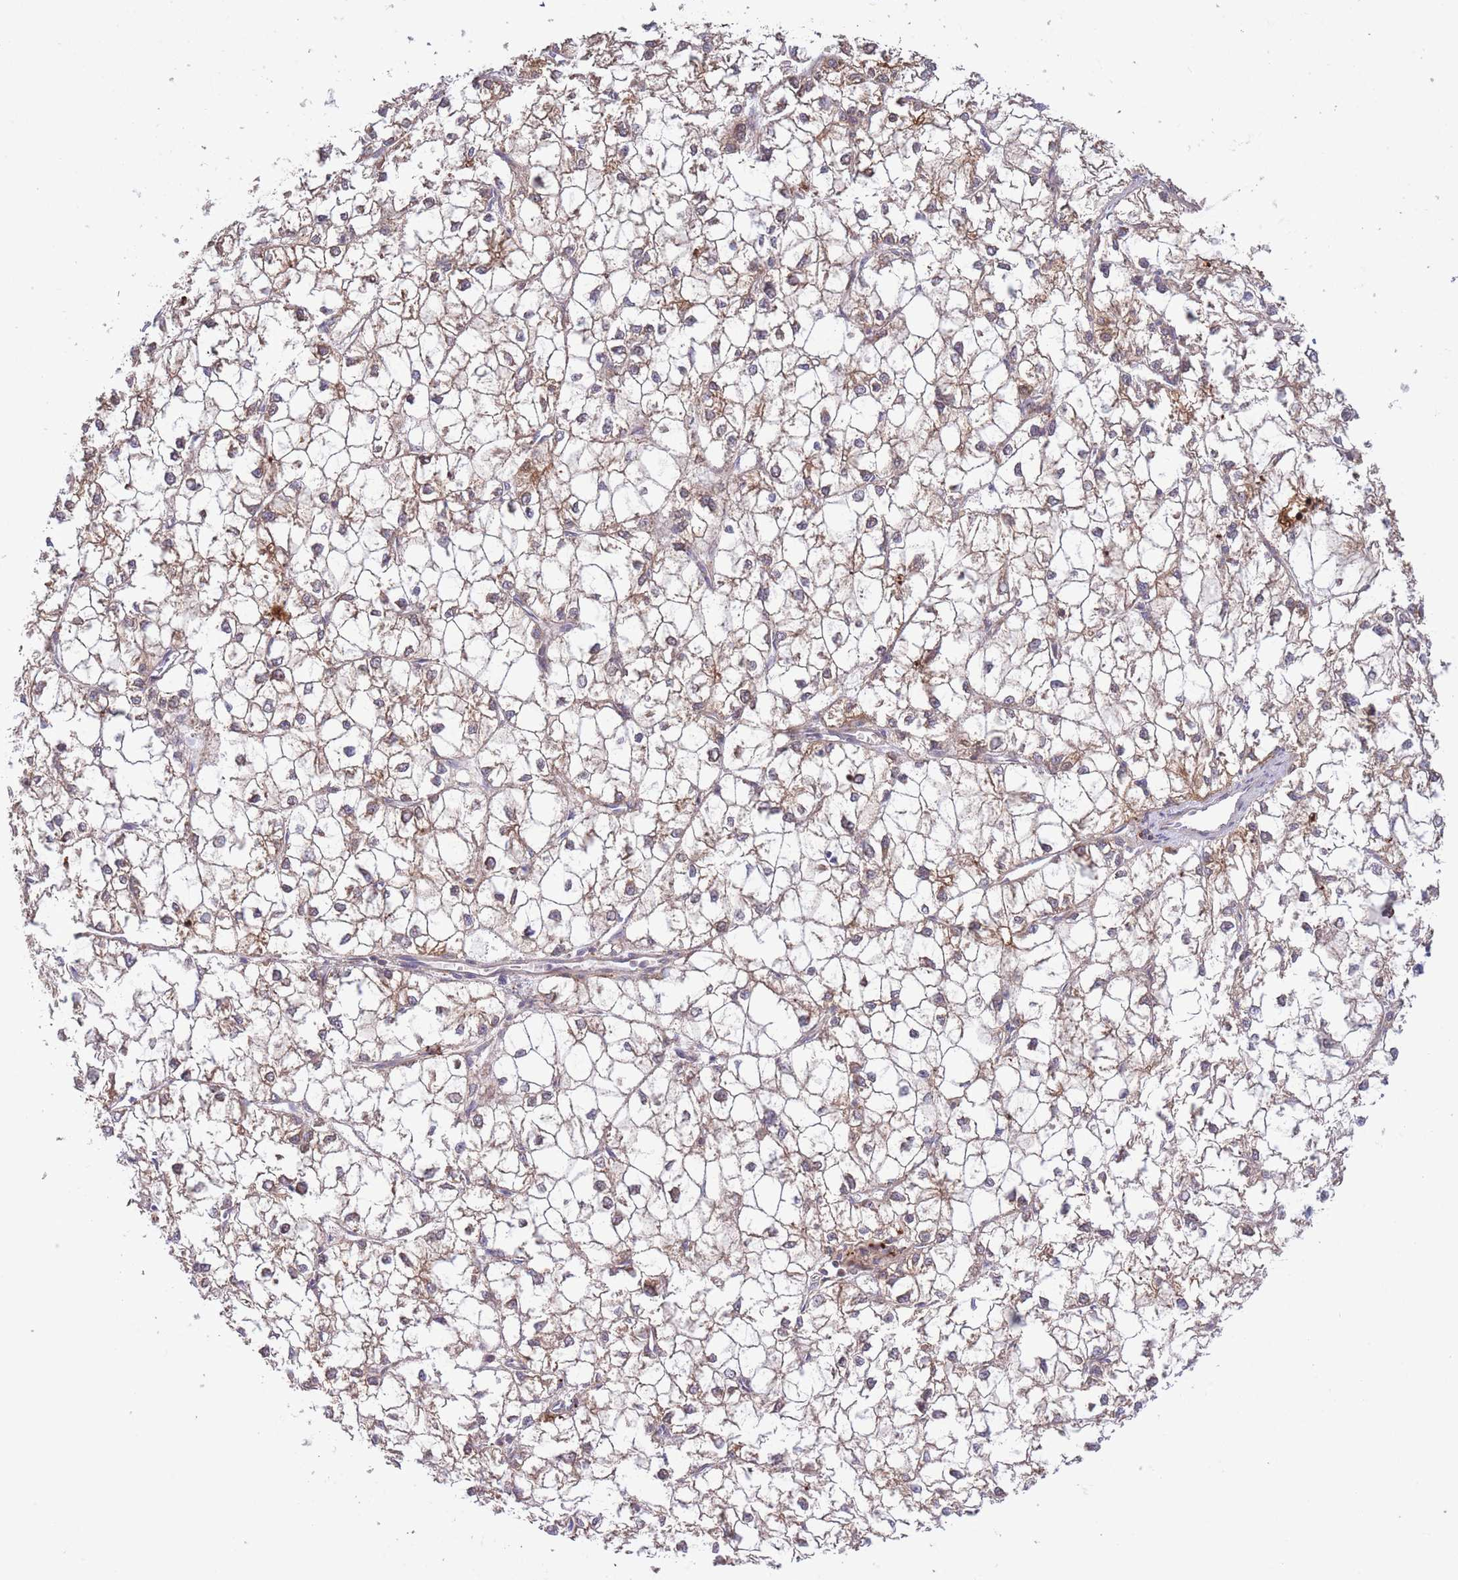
{"staining": {"intensity": "weak", "quantity": ">75%", "location": "cytoplasmic/membranous"}, "tissue": "liver cancer", "cell_type": "Tumor cells", "image_type": "cancer", "snomed": [{"axis": "morphology", "description": "Carcinoma, Hepatocellular, NOS"}, {"axis": "topography", "description": "Liver"}], "caption": "Tumor cells display weak cytoplasmic/membranous positivity in approximately >75% of cells in liver cancer.", "gene": "ATP13A2", "patient": {"sex": "female", "age": 43}}